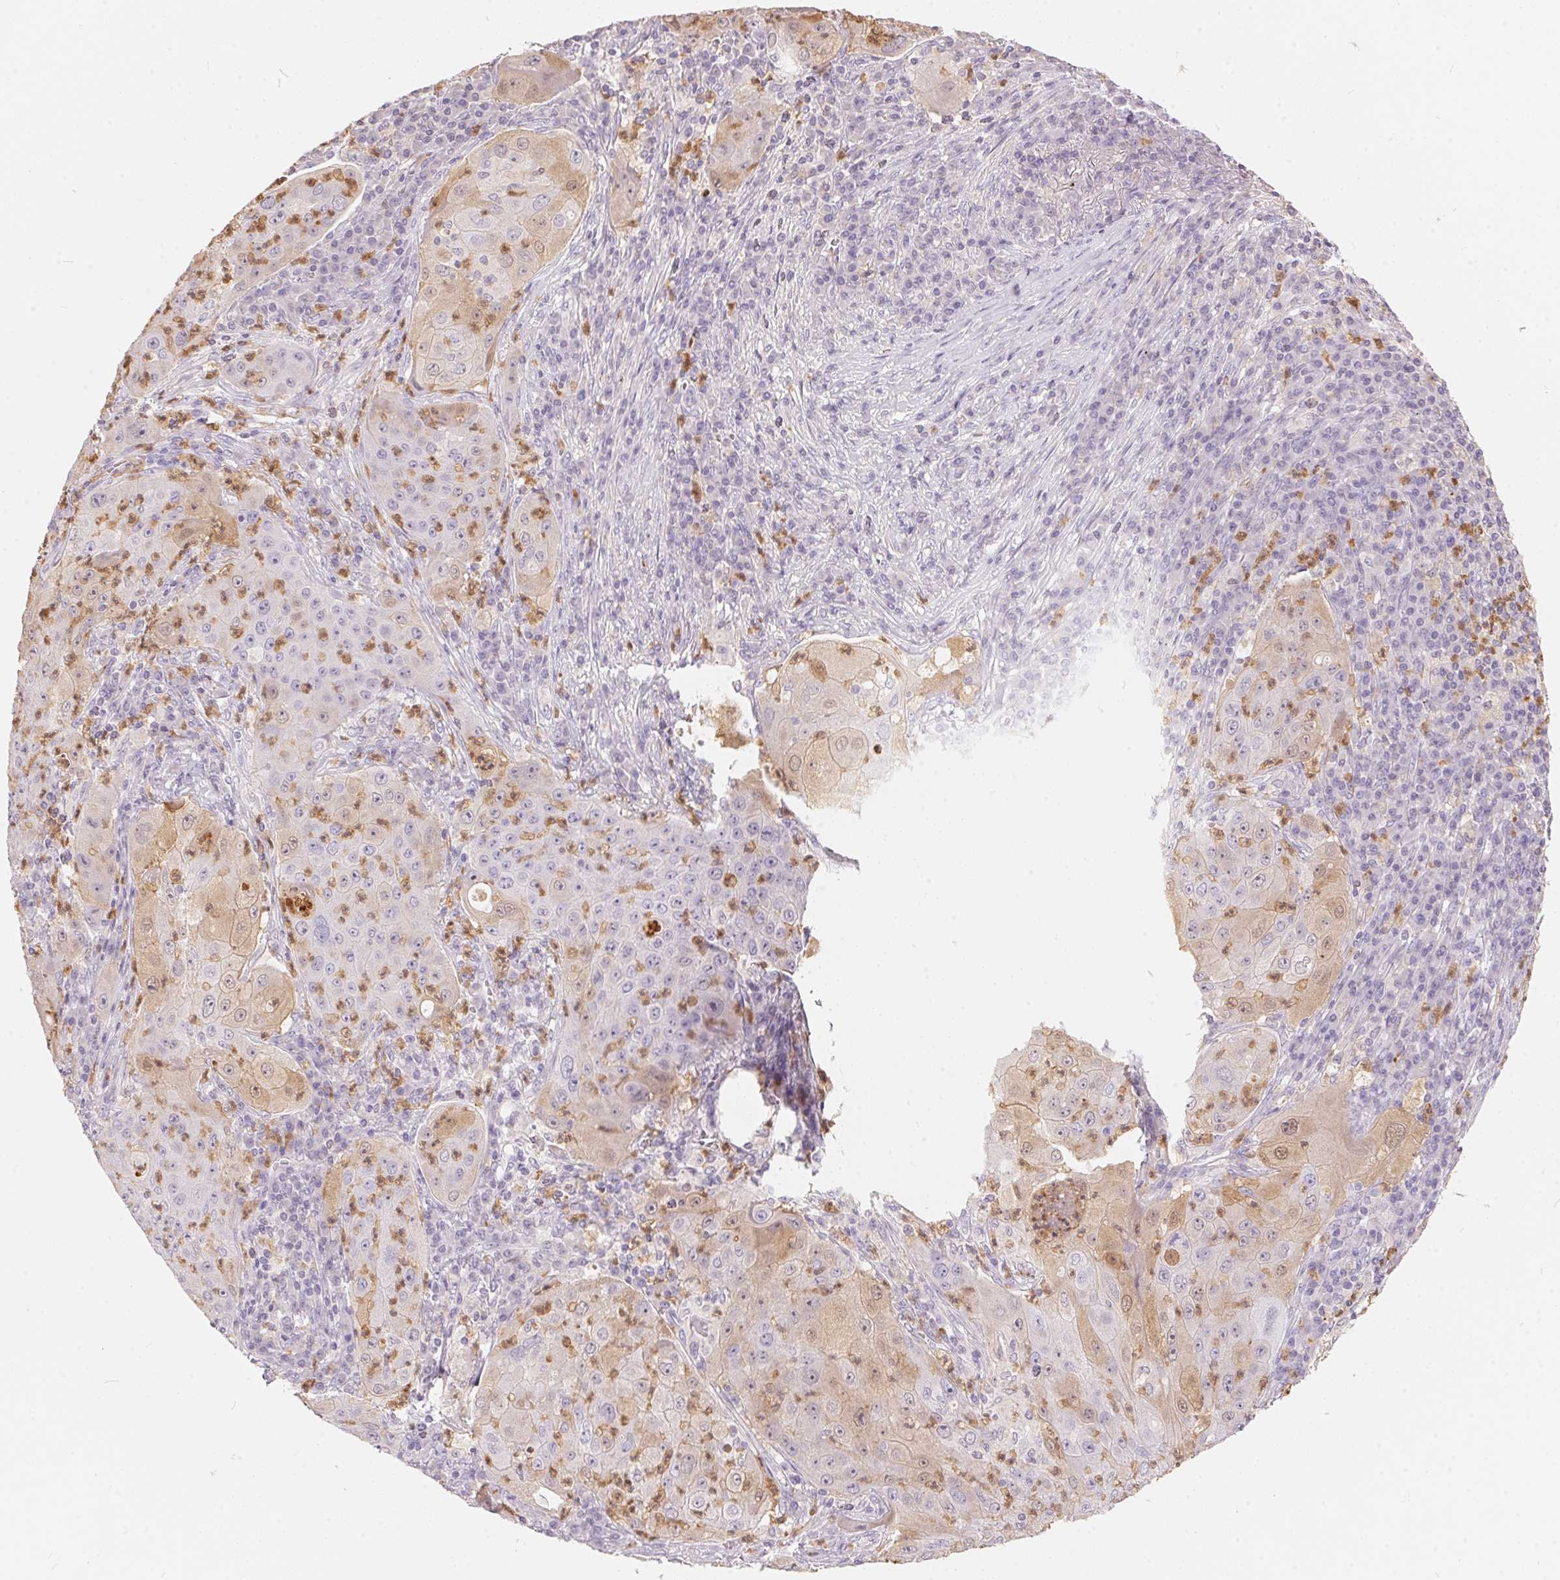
{"staining": {"intensity": "weak", "quantity": "<25%", "location": "cytoplasmic/membranous,nuclear"}, "tissue": "lung cancer", "cell_type": "Tumor cells", "image_type": "cancer", "snomed": [{"axis": "morphology", "description": "Squamous cell carcinoma, NOS"}, {"axis": "topography", "description": "Lung"}], "caption": "Lung cancer (squamous cell carcinoma) was stained to show a protein in brown. There is no significant staining in tumor cells.", "gene": "SERPINB1", "patient": {"sex": "female", "age": 59}}